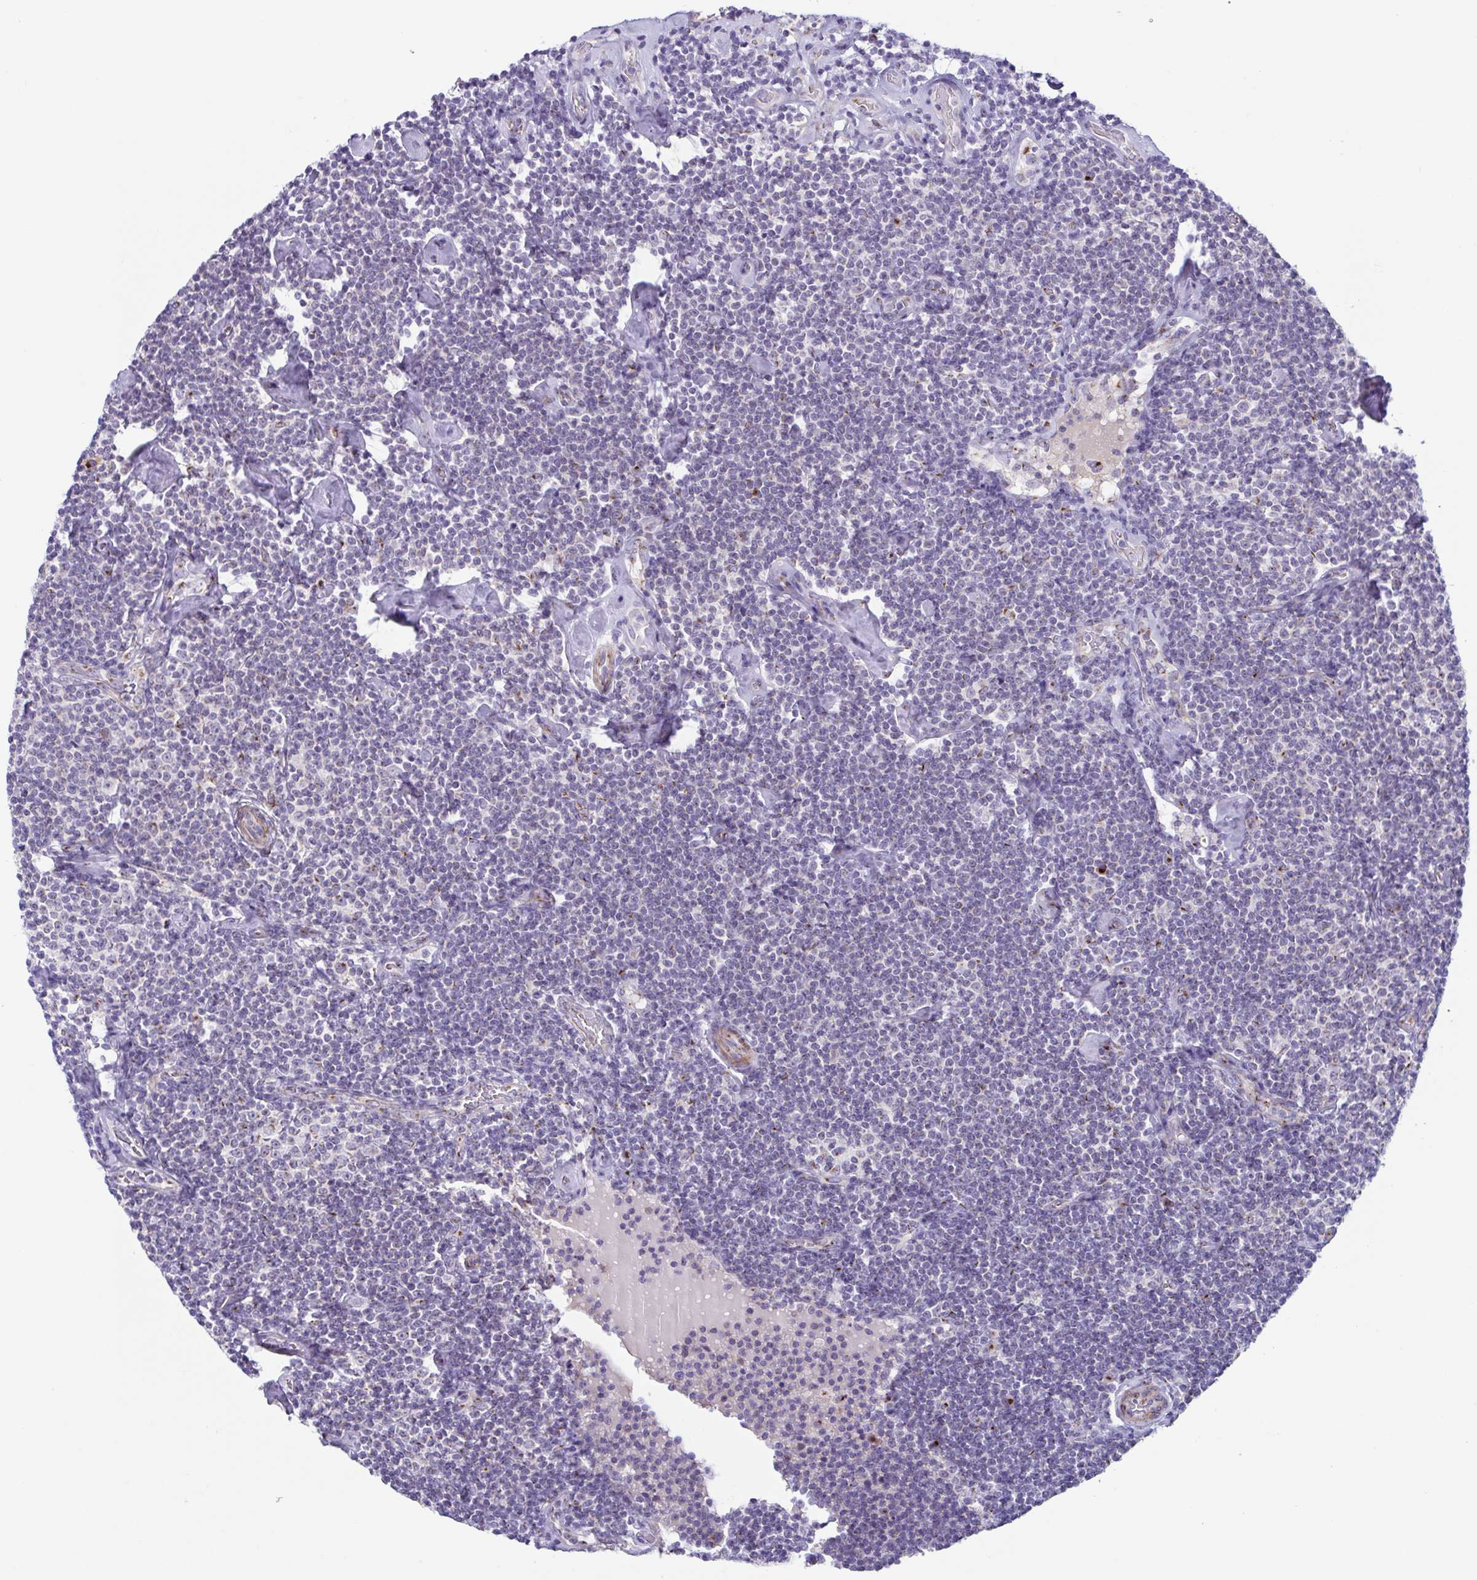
{"staining": {"intensity": "weak", "quantity": "<25%", "location": "cytoplasmic/membranous"}, "tissue": "lymphoma", "cell_type": "Tumor cells", "image_type": "cancer", "snomed": [{"axis": "morphology", "description": "Malignant lymphoma, non-Hodgkin's type, Low grade"}, {"axis": "topography", "description": "Lymph node"}], "caption": "Tumor cells show no significant expression in lymphoma.", "gene": "COL17A1", "patient": {"sex": "male", "age": 81}}